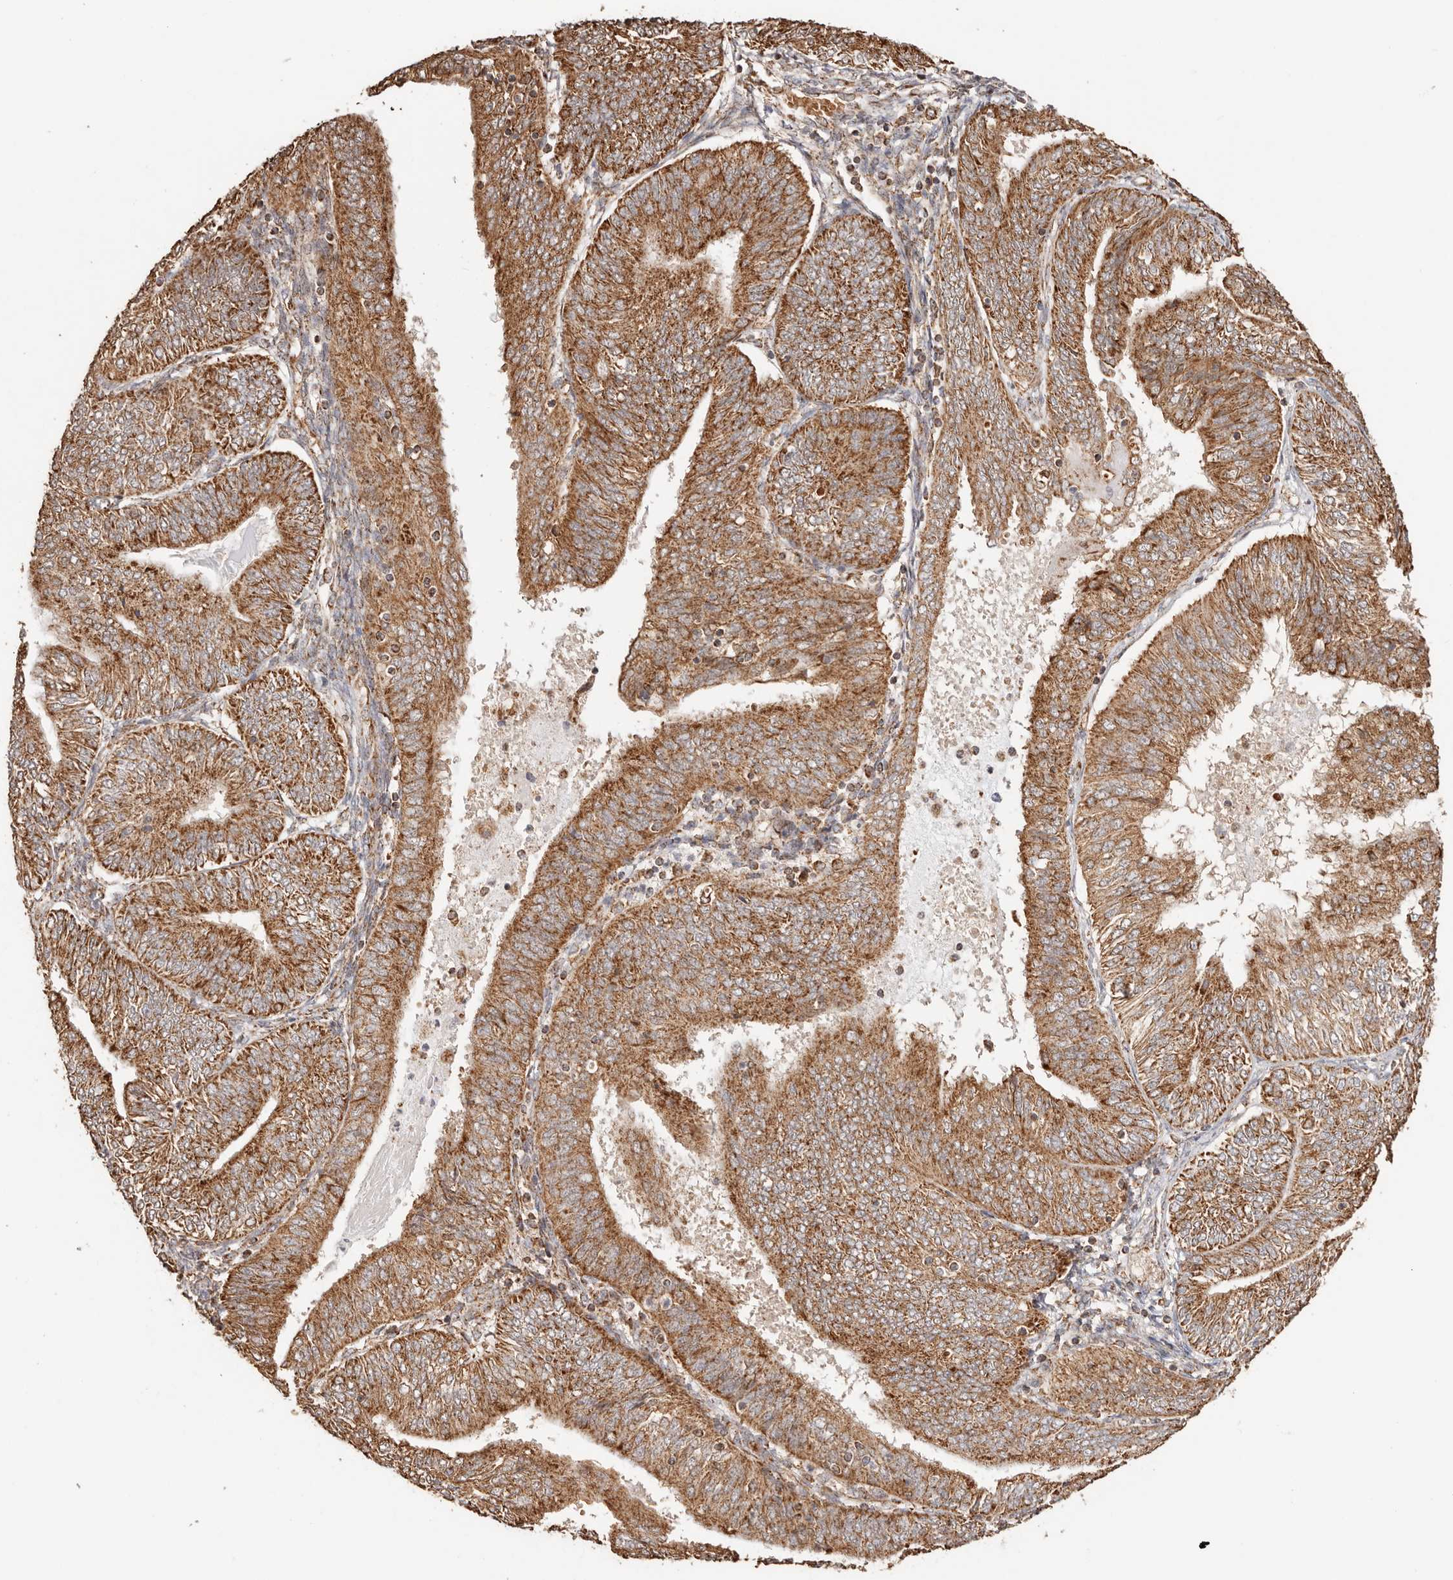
{"staining": {"intensity": "strong", "quantity": ">75%", "location": "cytoplasmic/membranous"}, "tissue": "endometrial cancer", "cell_type": "Tumor cells", "image_type": "cancer", "snomed": [{"axis": "morphology", "description": "Adenocarcinoma, NOS"}, {"axis": "topography", "description": "Endometrium"}], "caption": "Protein expression by immunohistochemistry (IHC) shows strong cytoplasmic/membranous positivity in about >75% of tumor cells in endometrial cancer (adenocarcinoma). (IHC, brightfield microscopy, high magnification).", "gene": "NDUFB11", "patient": {"sex": "female", "age": 58}}